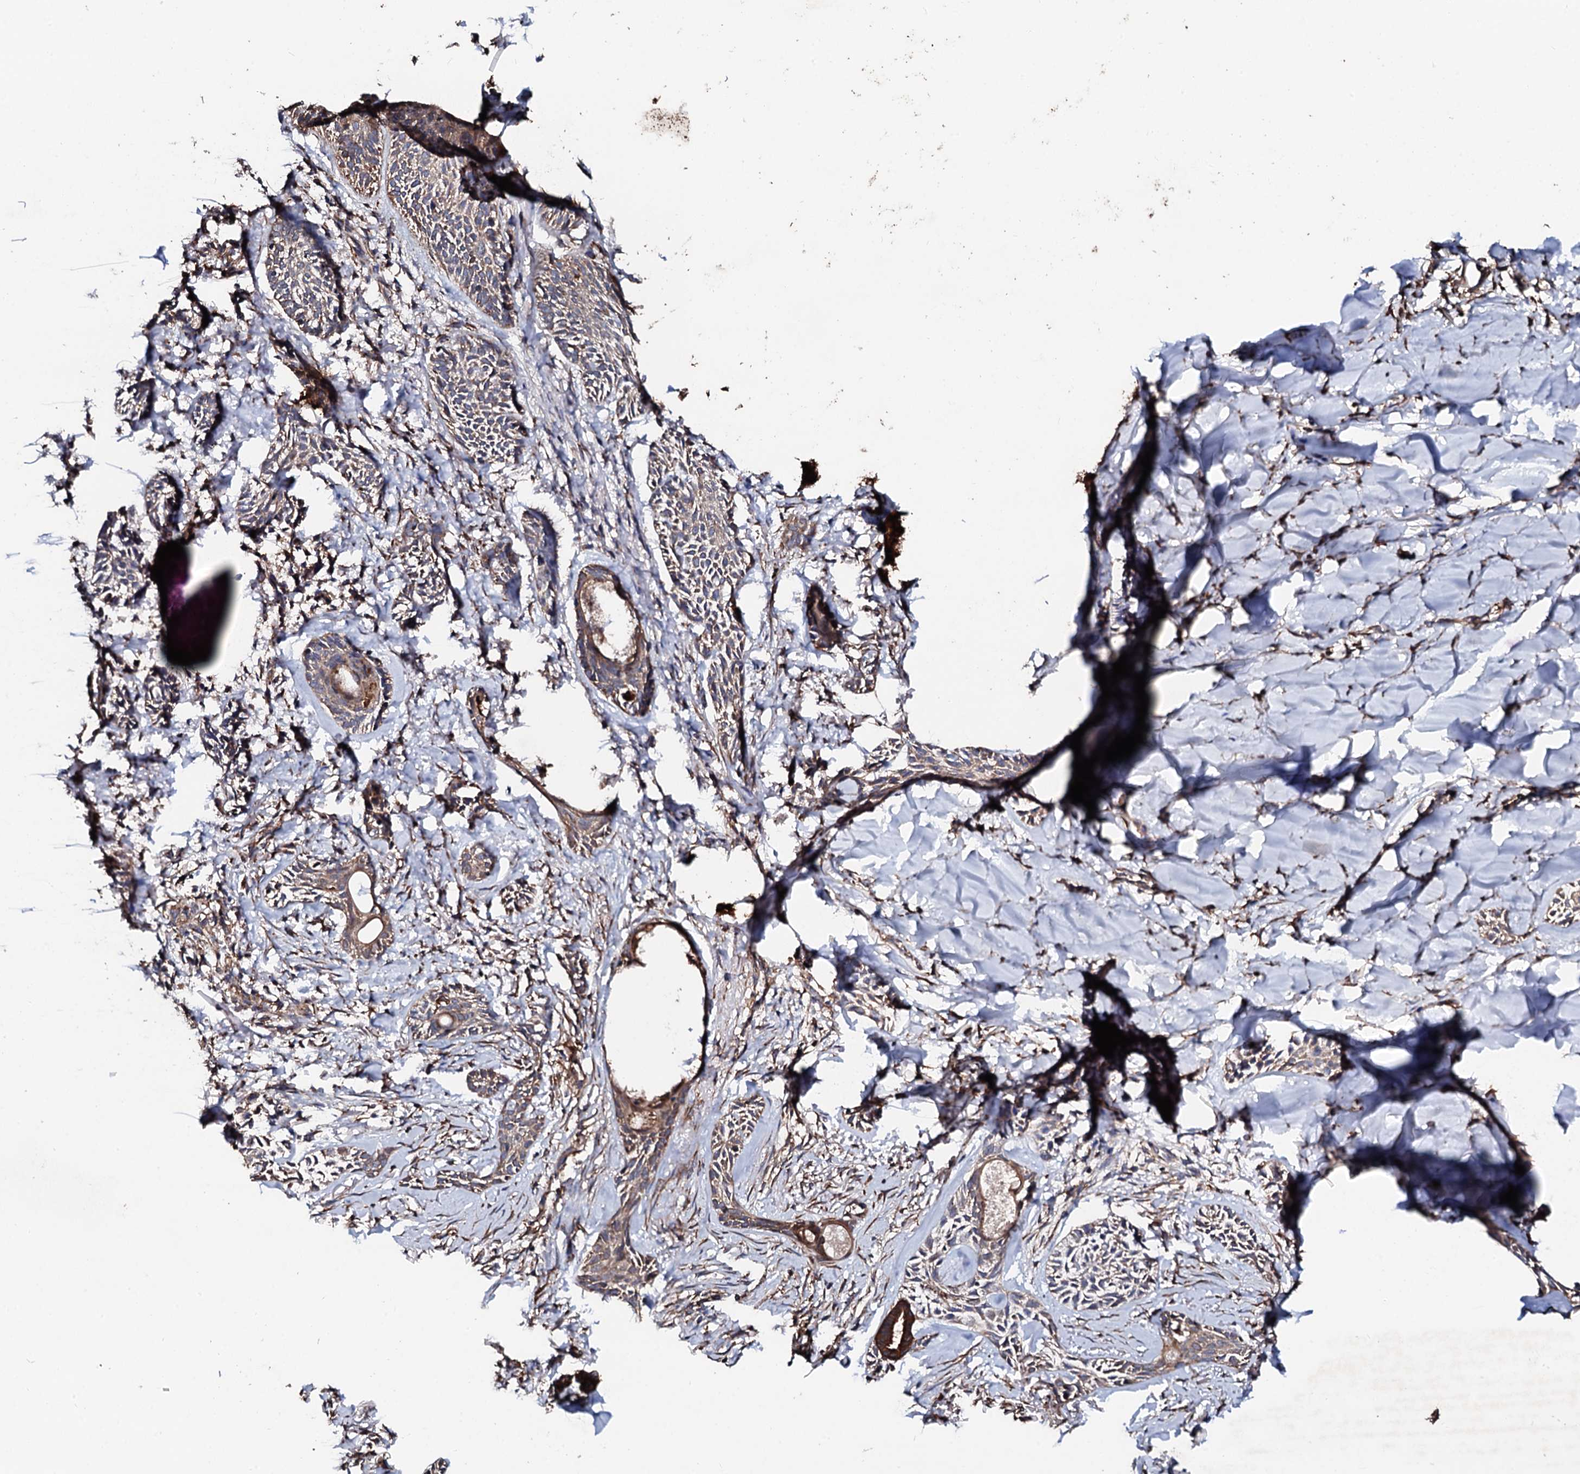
{"staining": {"intensity": "weak", "quantity": ">75%", "location": "cytoplasmic/membranous"}, "tissue": "skin cancer", "cell_type": "Tumor cells", "image_type": "cancer", "snomed": [{"axis": "morphology", "description": "Basal cell carcinoma"}, {"axis": "topography", "description": "Skin"}], "caption": "Protein staining displays weak cytoplasmic/membranous expression in approximately >75% of tumor cells in skin cancer (basal cell carcinoma). Using DAB (brown) and hematoxylin (blue) stains, captured at high magnification using brightfield microscopy.", "gene": "CKAP5", "patient": {"sex": "female", "age": 59}}